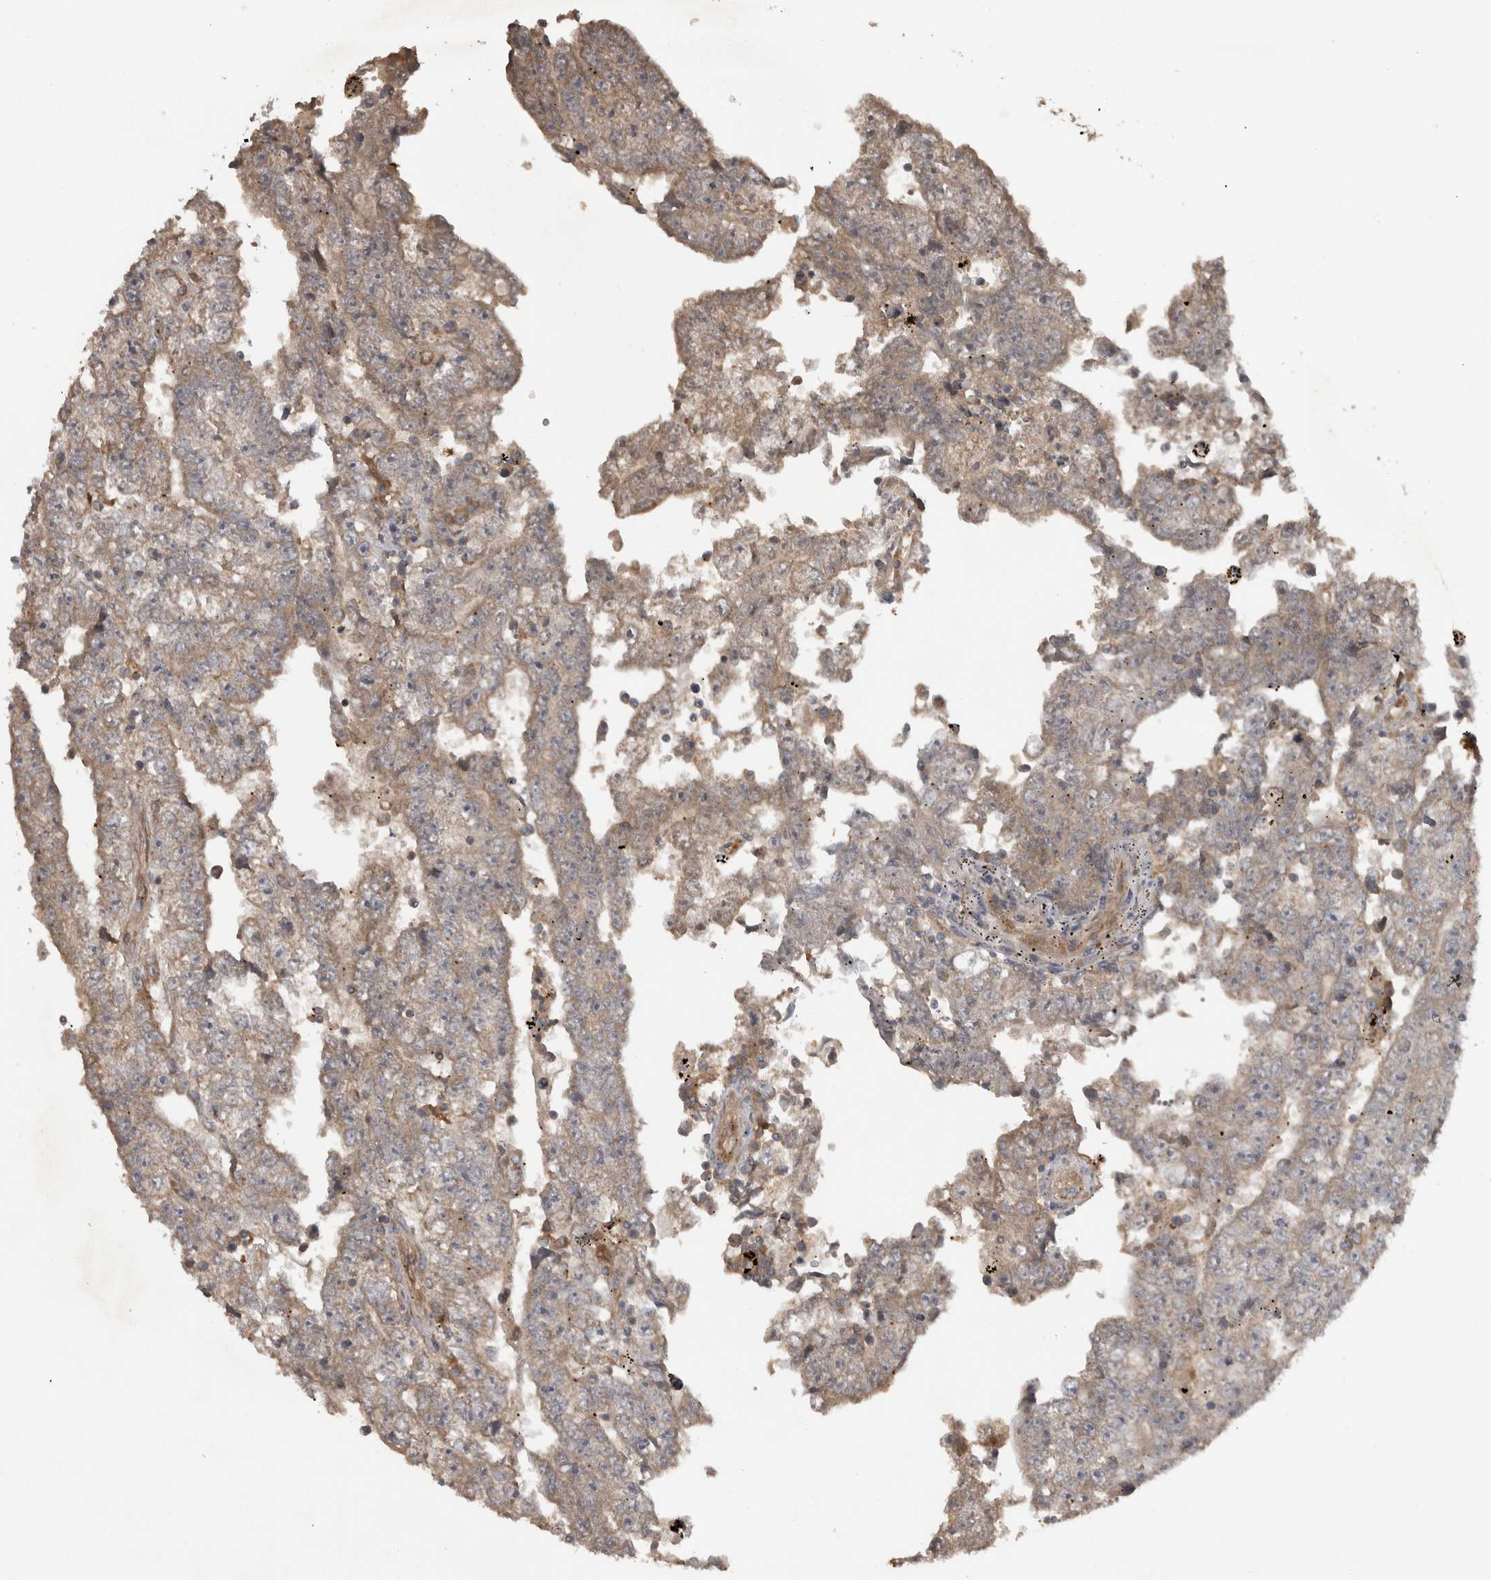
{"staining": {"intensity": "weak", "quantity": ">75%", "location": "cytoplasmic/membranous"}, "tissue": "testis cancer", "cell_type": "Tumor cells", "image_type": "cancer", "snomed": [{"axis": "morphology", "description": "Carcinoma, Embryonal, NOS"}, {"axis": "topography", "description": "Testis"}], "caption": "Human testis cancer (embryonal carcinoma) stained for a protein (brown) reveals weak cytoplasmic/membranous positive positivity in approximately >75% of tumor cells.", "gene": "MICU3", "patient": {"sex": "male", "age": 25}}